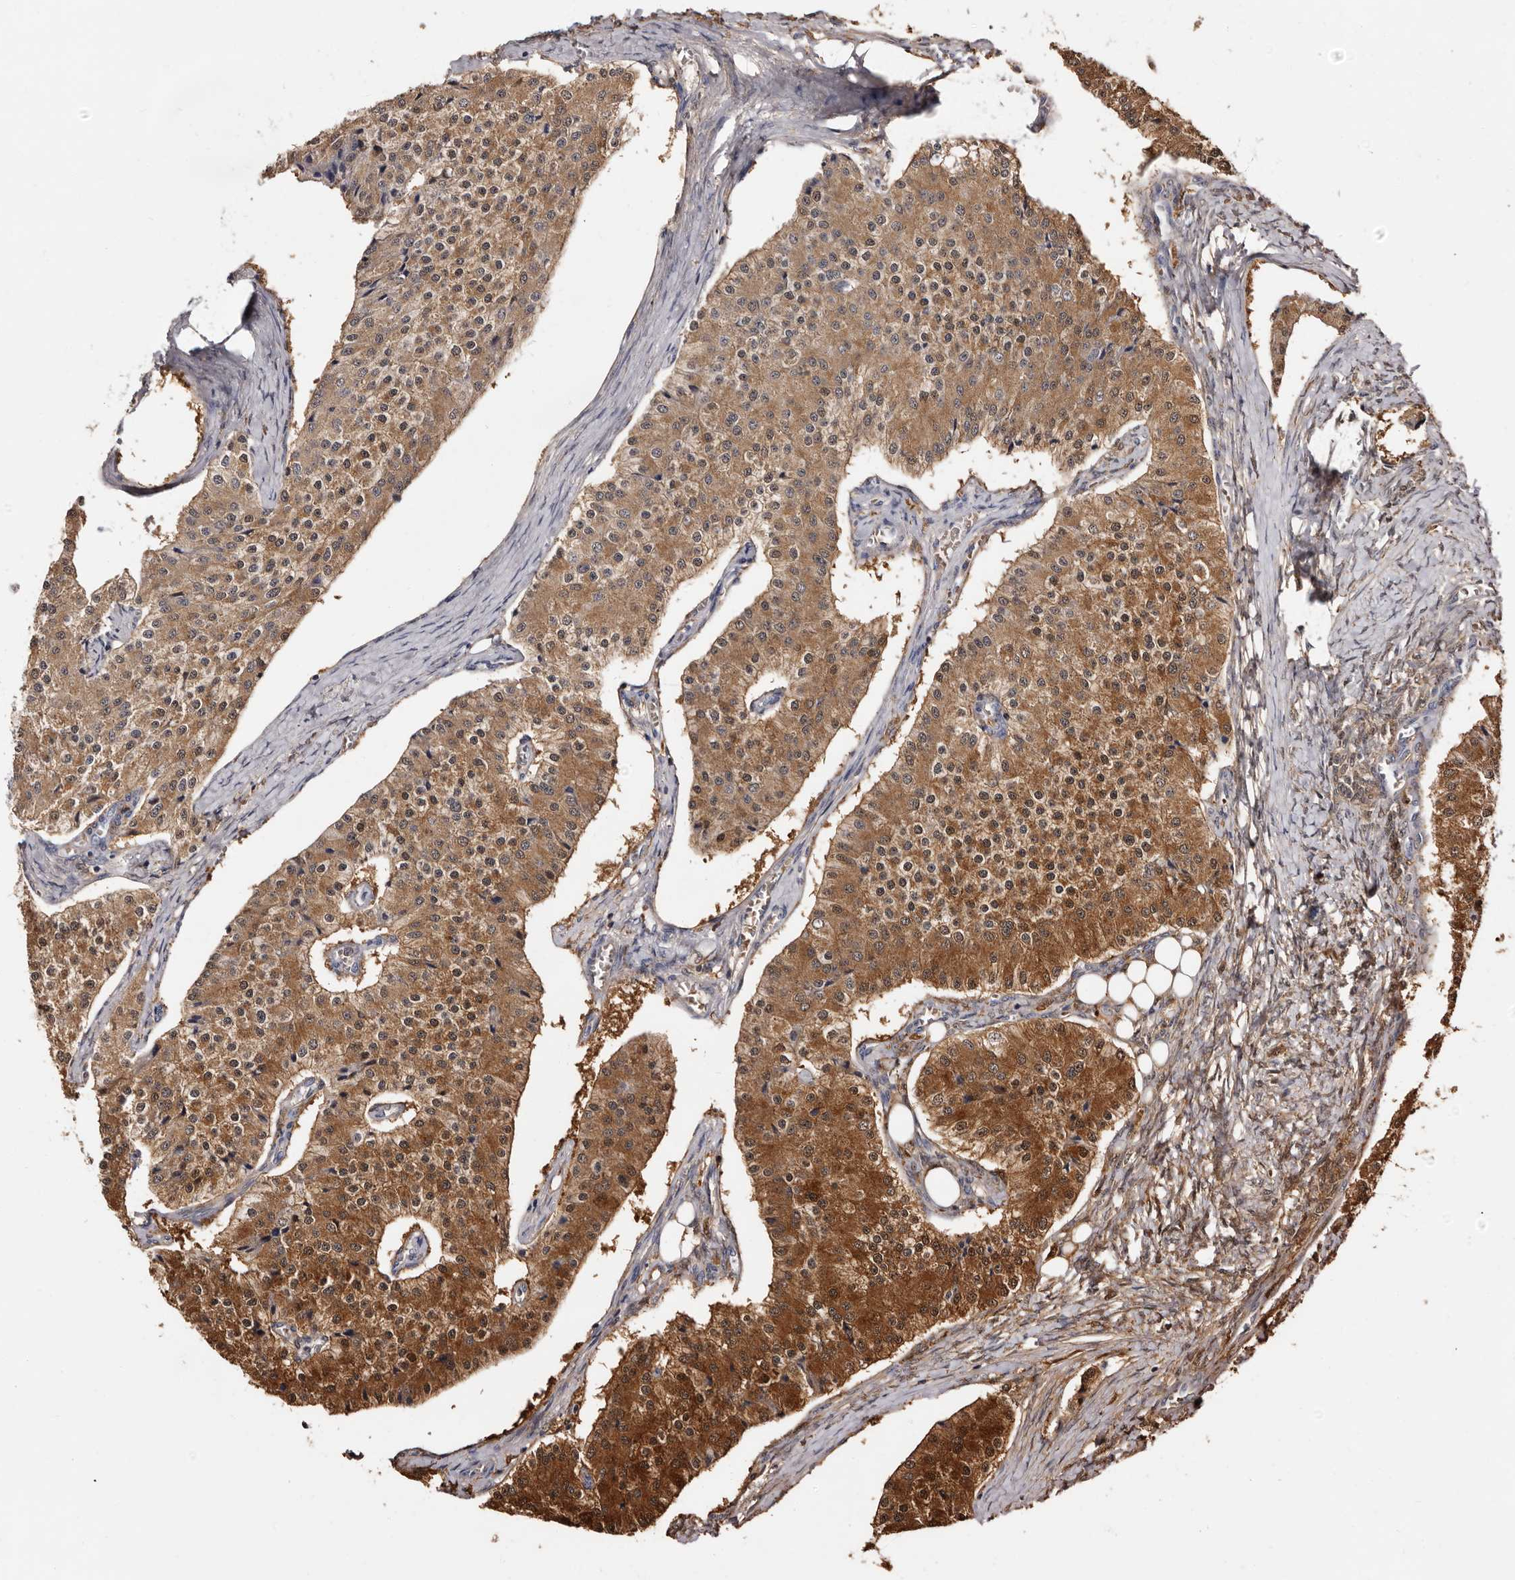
{"staining": {"intensity": "moderate", "quantity": "25%-75%", "location": "cytoplasmic/membranous,nuclear"}, "tissue": "carcinoid", "cell_type": "Tumor cells", "image_type": "cancer", "snomed": [{"axis": "morphology", "description": "Carcinoid, malignant, NOS"}, {"axis": "topography", "description": "Colon"}], "caption": "Immunohistochemistry (IHC) (DAB) staining of carcinoid shows moderate cytoplasmic/membranous and nuclear protein expression in approximately 25%-75% of tumor cells. (DAB IHC, brown staining for protein, blue staining for nuclei).", "gene": "DNPH1", "patient": {"sex": "female", "age": 52}}